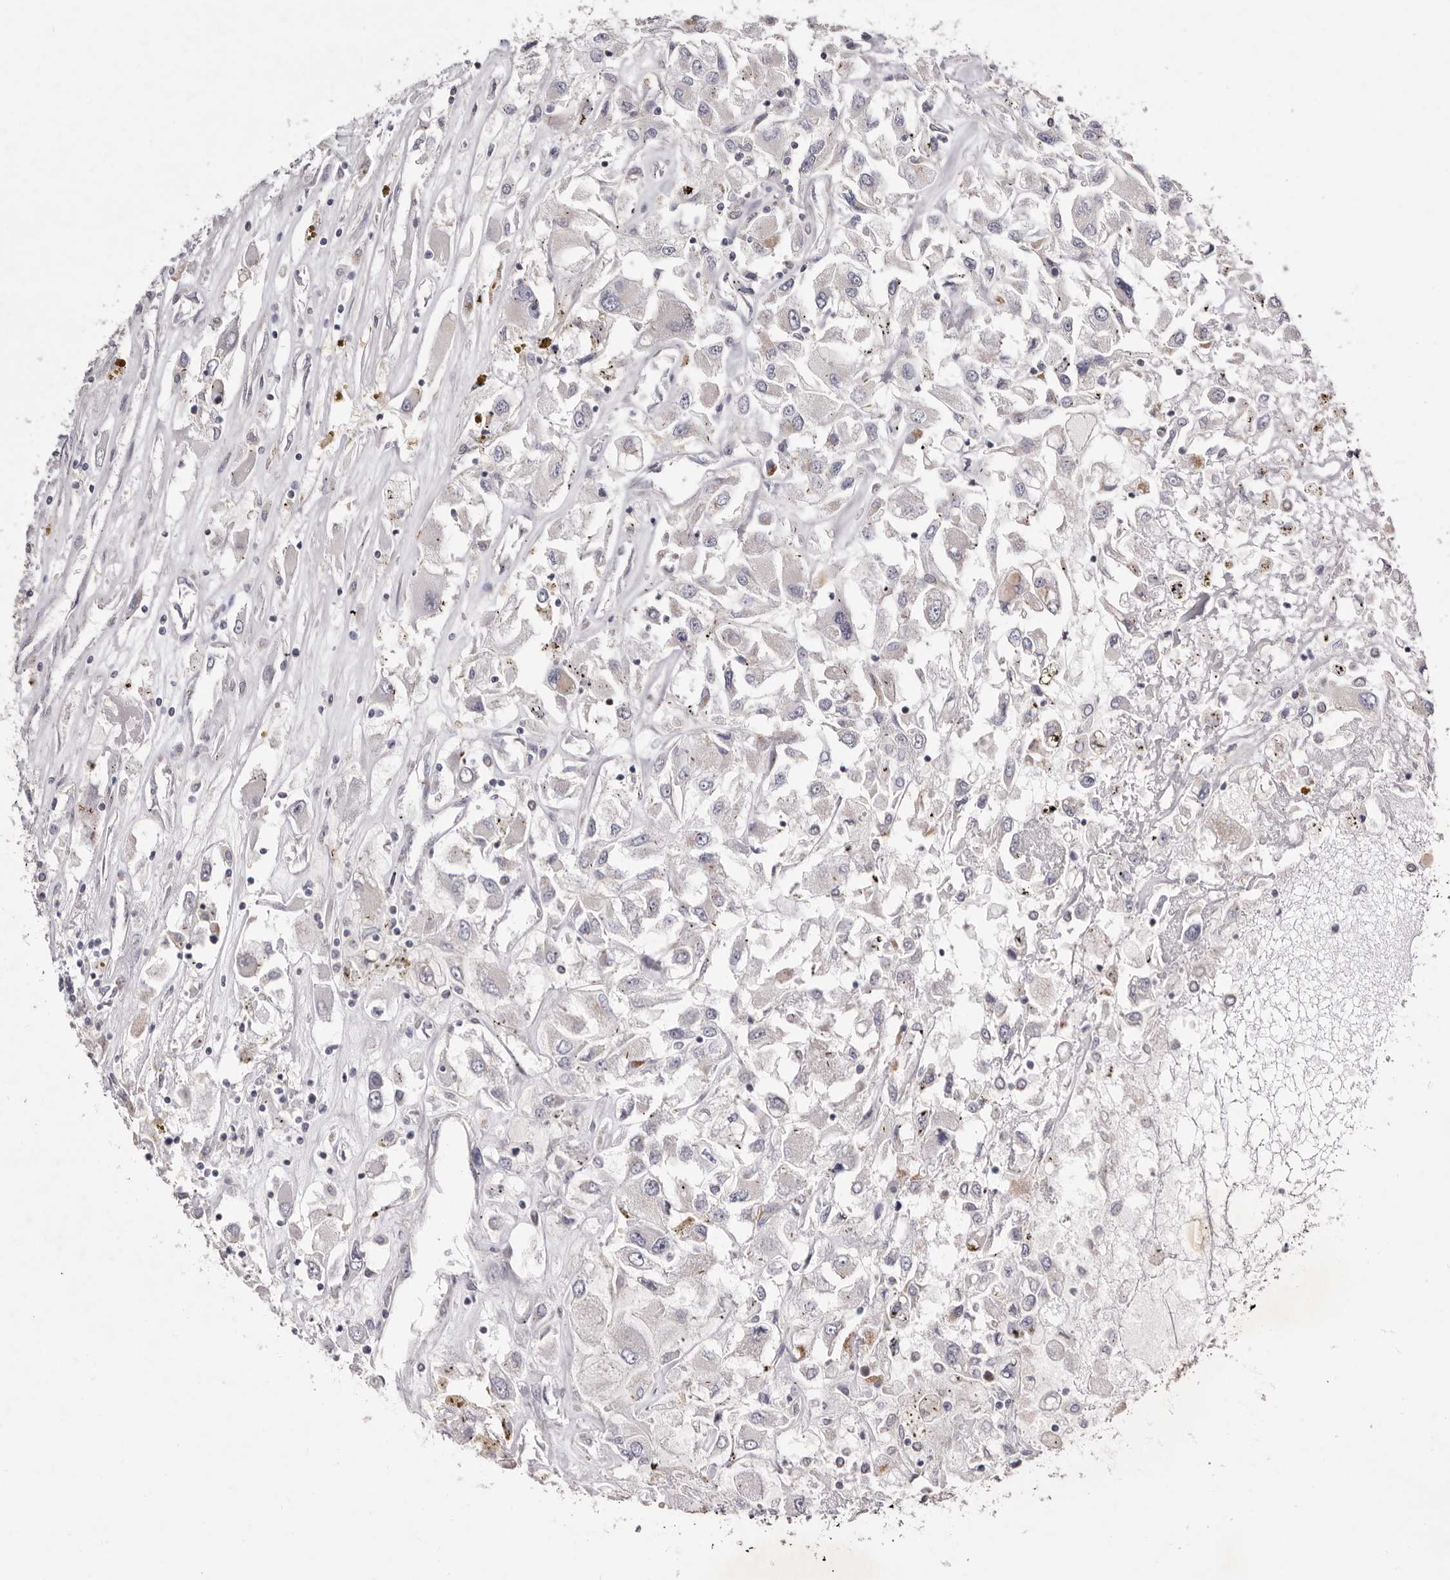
{"staining": {"intensity": "negative", "quantity": "none", "location": "none"}, "tissue": "renal cancer", "cell_type": "Tumor cells", "image_type": "cancer", "snomed": [{"axis": "morphology", "description": "Adenocarcinoma, NOS"}, {"axis": "topography", "description": "Kidney"}], "caption": "Renal cancer stained for a protein using immunohistochemistry (IHC) shows no staining tumor cells.", "gene": "TIMM17B", "patient": {"sex": "female", "age": 52}}